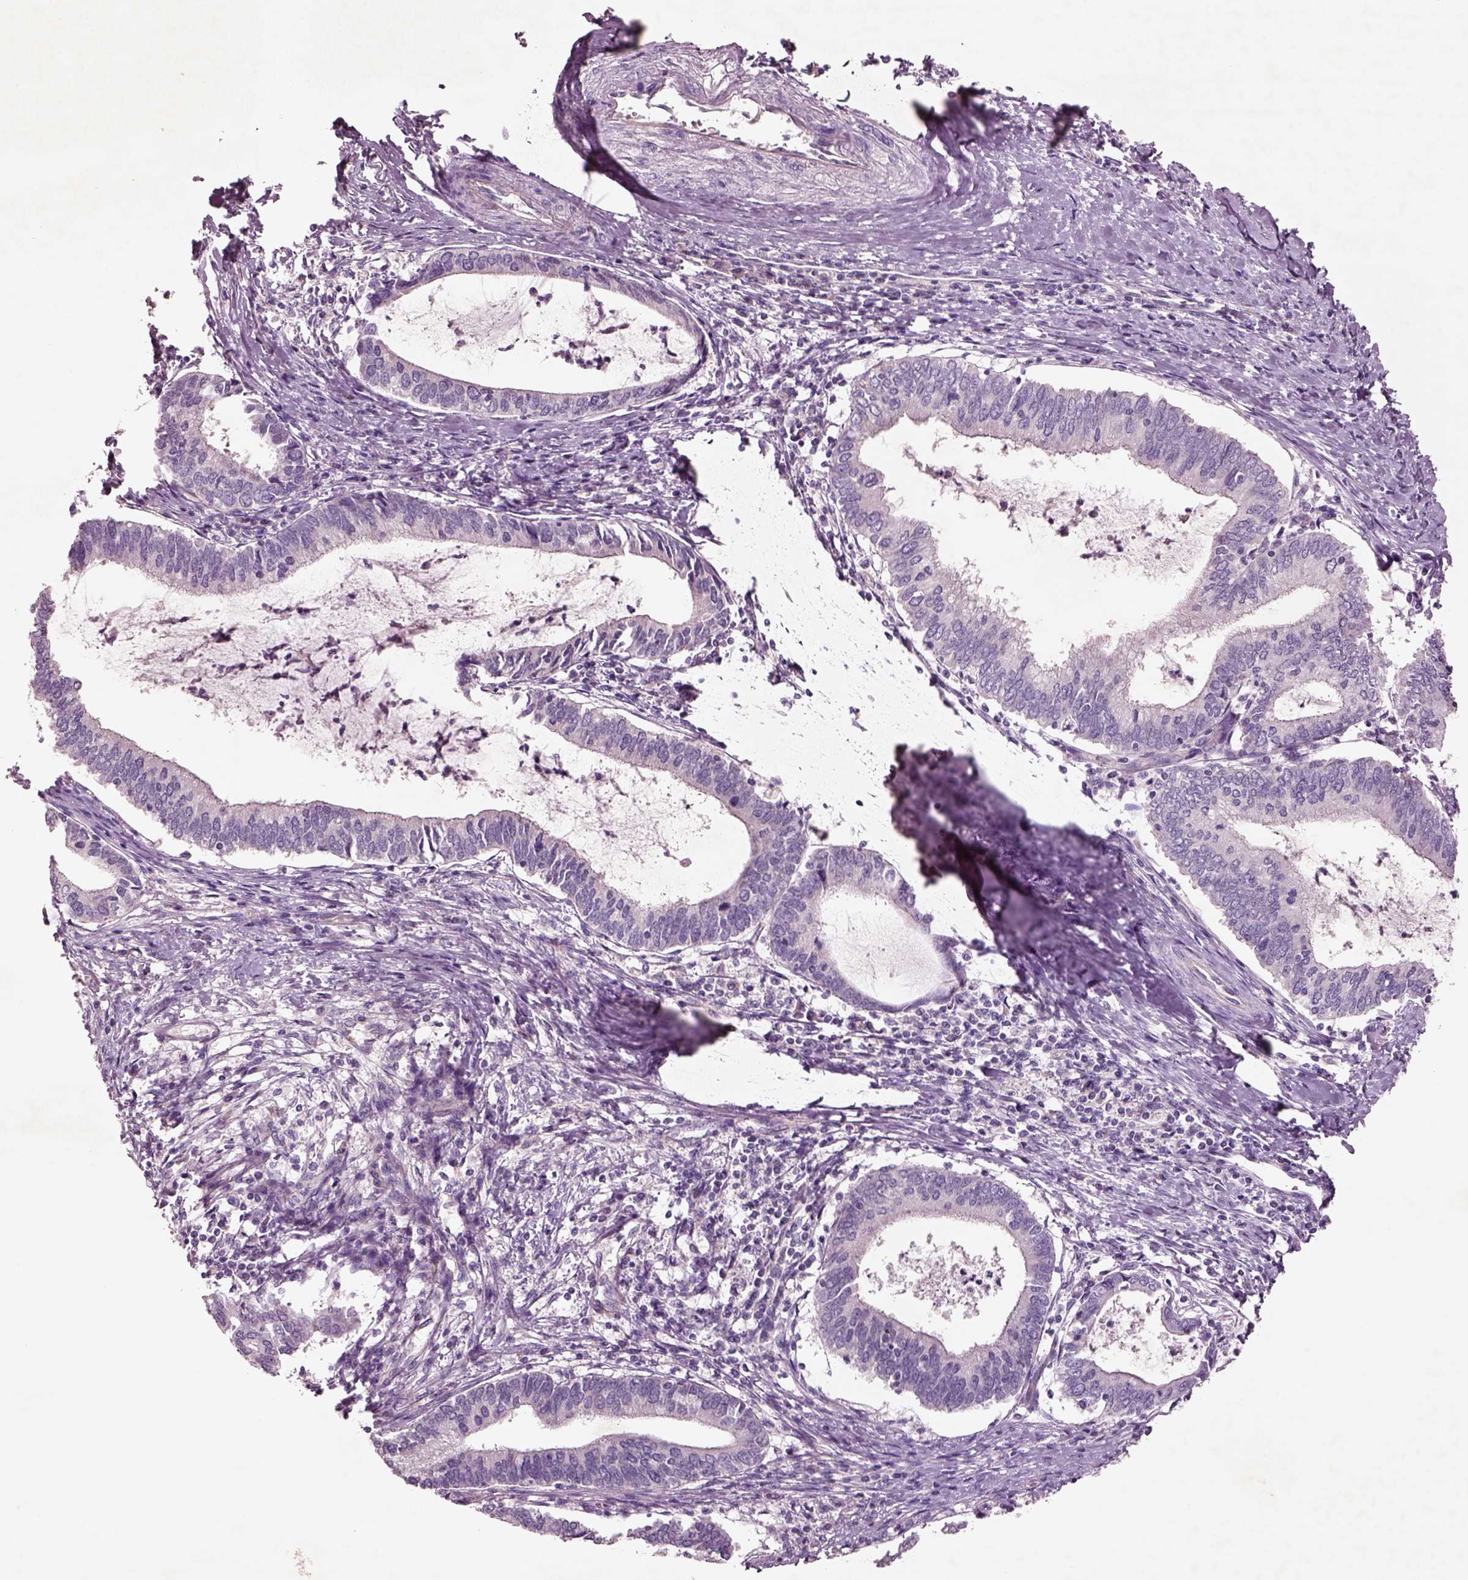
{"staining": {"intensity": "negative", "quantity": "none", "location": "none"}, "tissue": "cervical cancer", "cell_type": "Tumor cells", "image_type": "cancer", "snomed": [{"axis": "morphology", "description": "Adenocarcinoma, NOS"}, {"axis": "topography", "description": "Cervix"}], "caption": "Immunohistochemistry (IHC) photomicrograph of human adenocarcinoma (cervical) stained for a protein (brown), which shows no staining in tumor cells. (Brightfield microscopy of DAB immunohistochemistry (IHC) at high magnification).", "gene": "DUOXA2", "patient": {"sex": "female", "age": 42}}